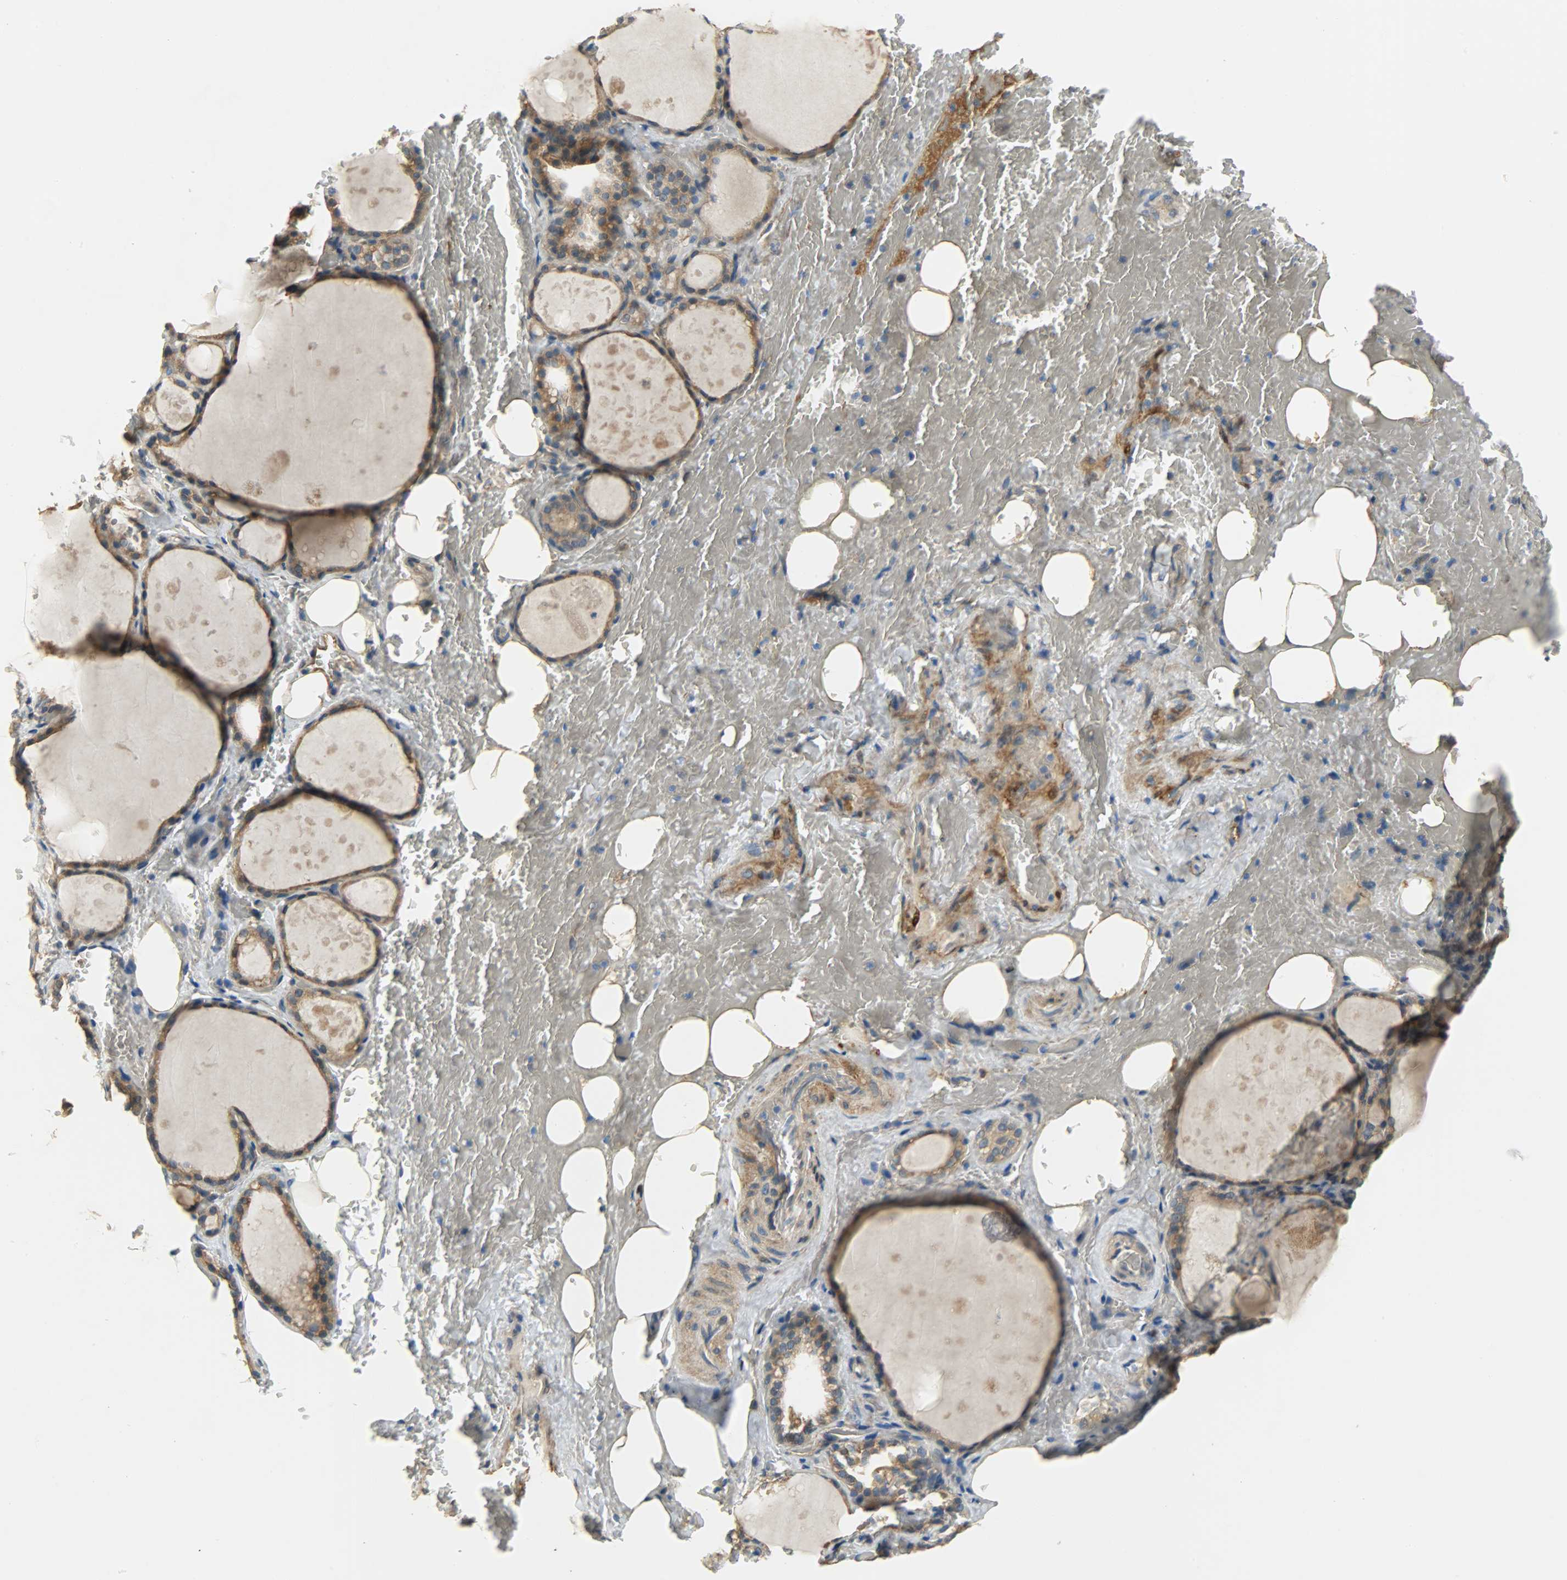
{"staining": {"intensity": "strong", "quantity": ">75%", "location": "cytoplasmic/membranous"}, "tissue": "thyroid gland", "cell_type": "Glandular cells", "image_type": "normal", "snomed": [{"axis": "morphology", "description": "Normal tissue, NOS"}, {"axis": "topography", "description": "Thyroid gland"}], "caption": "Immunohistochemistry (IHC) image of unremarkable human thyroid gland stained for a protein (brown), which exhibits high levels of strong cytoplasmic/membranous expression in approximately >75% of glandular cells.", "gene": "C1orf198", "patient": {"sex": "male", "age": 61}}